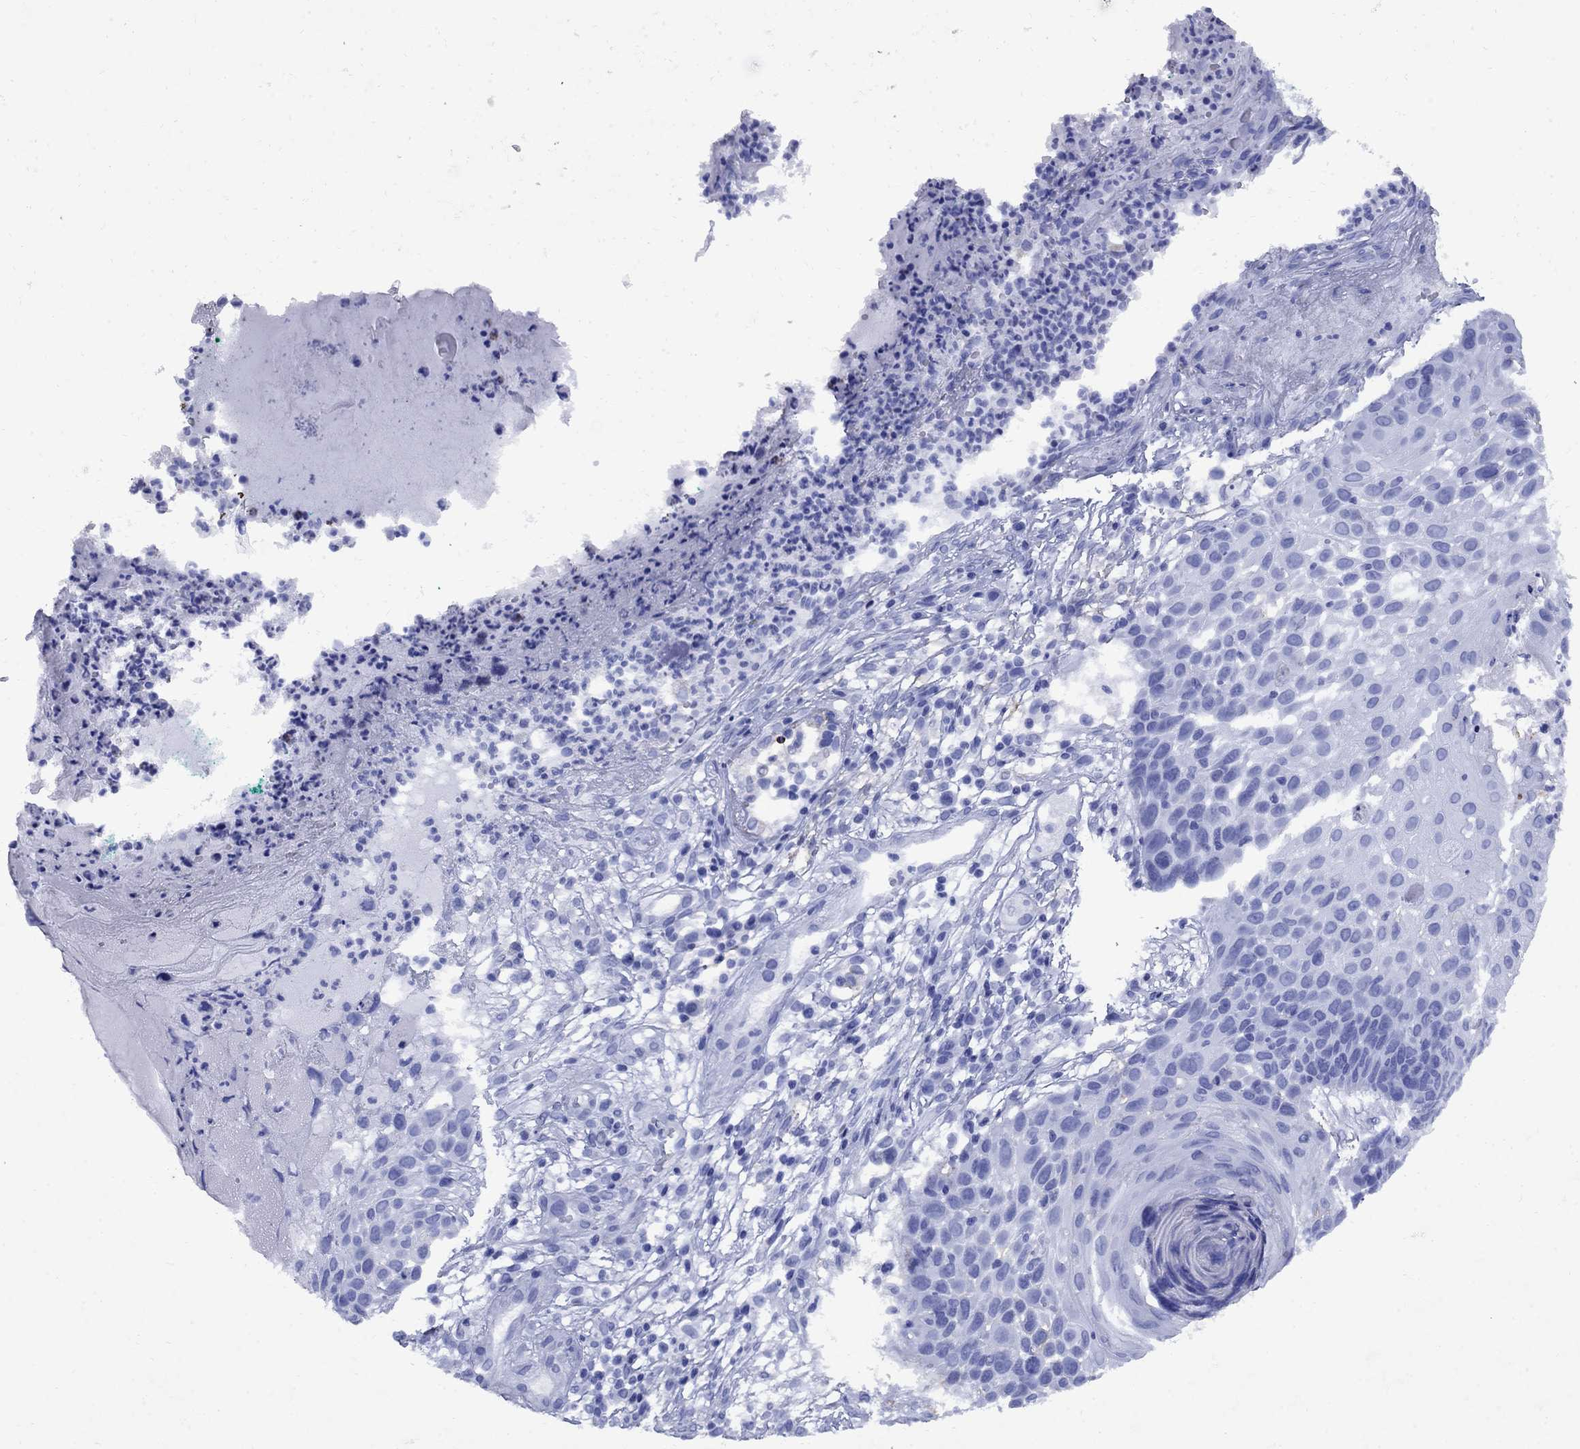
{"staining": {"intensity": "negative", "quantity": "none", "location": "none"}, "tissue": "skin cancer", "cell_type": "Tumor cells", "image_type": "cancer", "snomed": [{"axis": "morphology", "description": "Squamous cell carcinoma, NOS"}, {"axis": "topography", "description": "Skin"}], "caption": "Tumor cells are negative for brown protein staining in skin cancer. The staining is performed using DAB (3,3'-diaminobenzidine) brown chromogen with nuclei counter-stained in using hematoxylin.", "gene": "CD1A", "patient": {"sex": "male", "age": 92}}